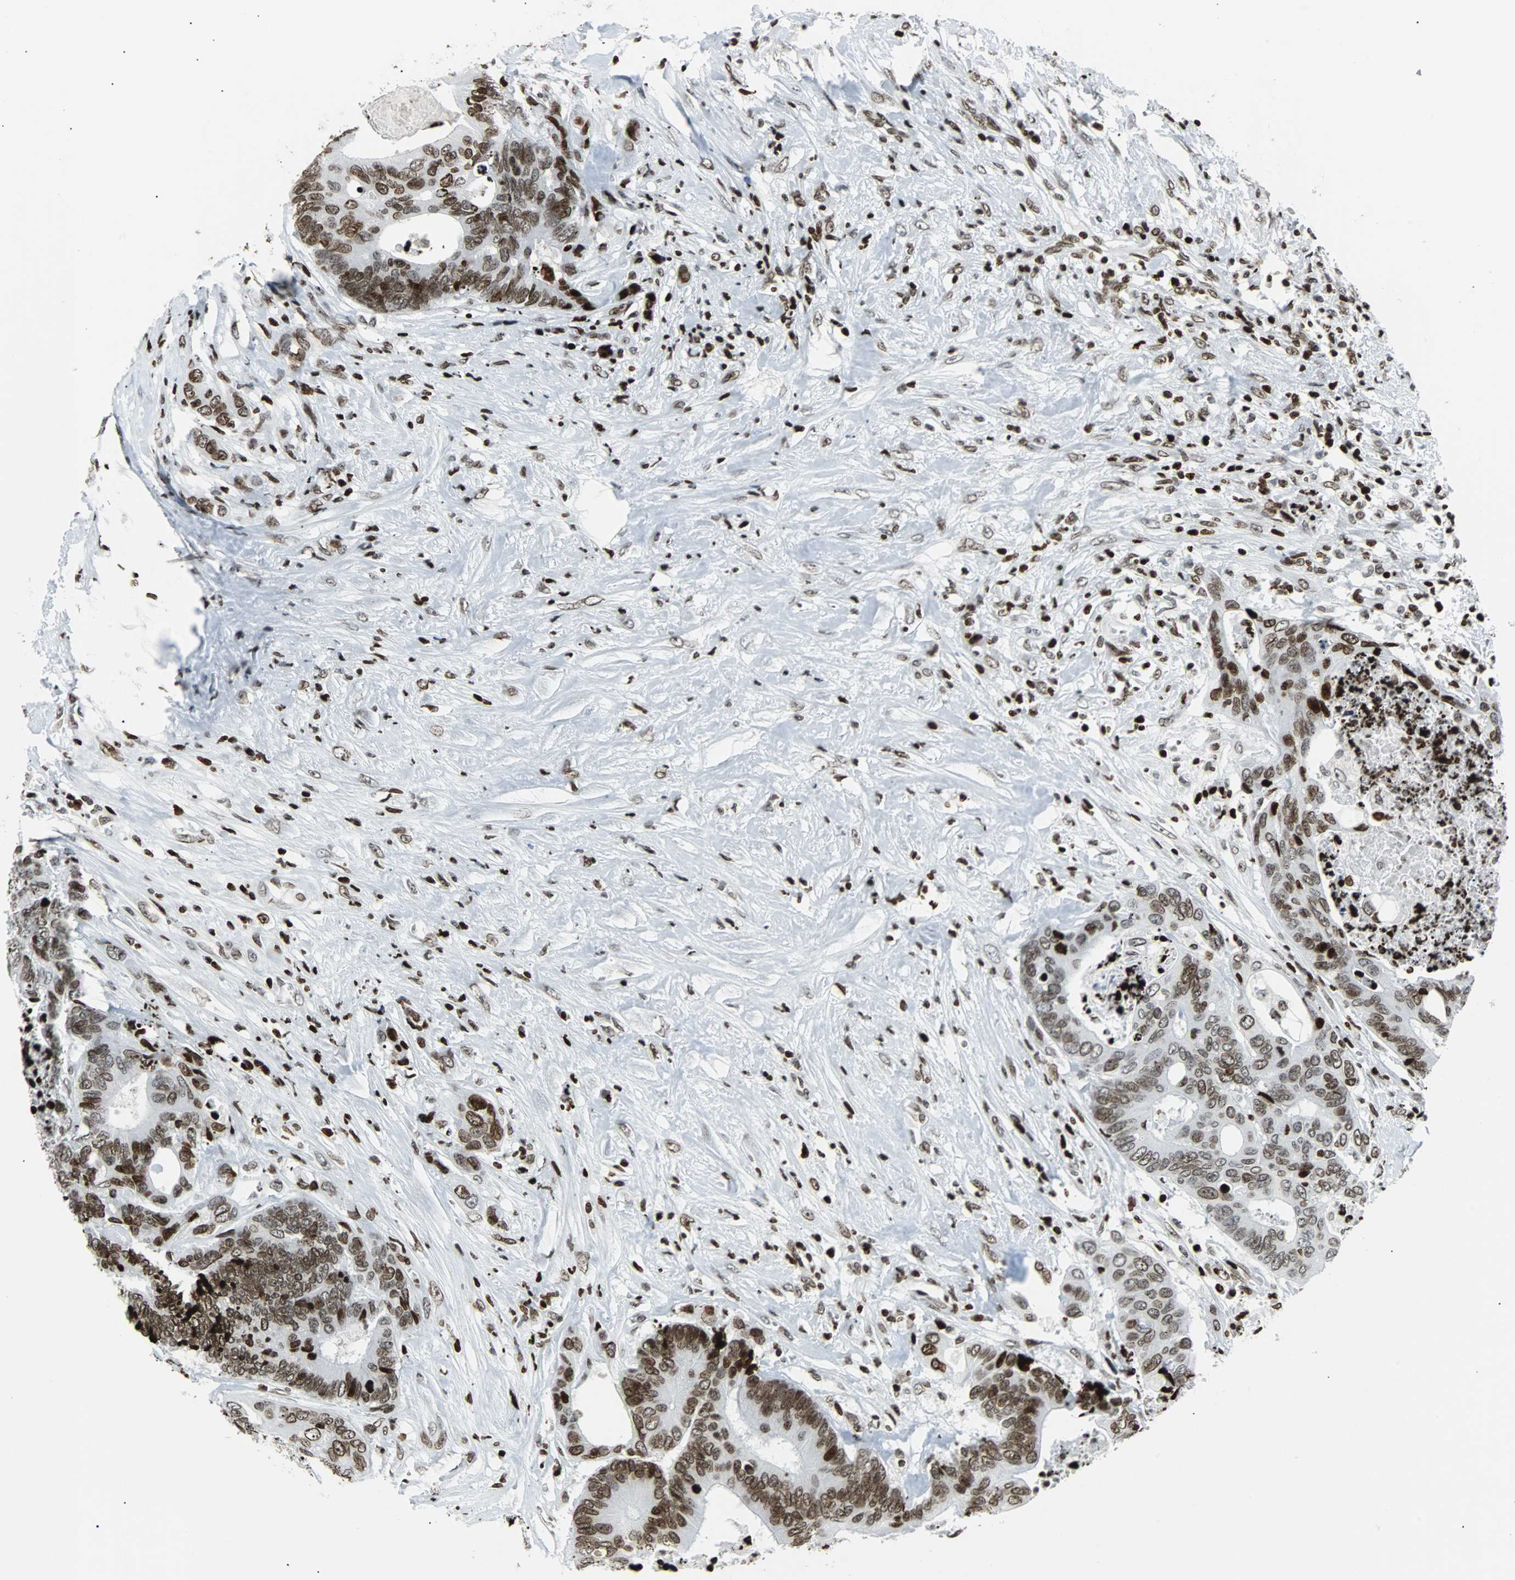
{"staining": {"intensity": "moderate", "quantity": ">75%", "location": "nuclear"}, "tissue": "colorectal cancer", "cell_type": "Tumor cells", "image_type": "cancer", "snomed": [{"axis": "morphology", "description": "Adenocarcinoma, NOS"}, {"axis": "topography", "description": "Rectum"}], "caption": "Brown immunohistochemical staining in human adenocarcinoma (colorectal) demonstrates moderate nuclear positivity in about >75% of tumor cells.", "gene": "ZNF131", "patient": {"sex": "male", "age": 55}}